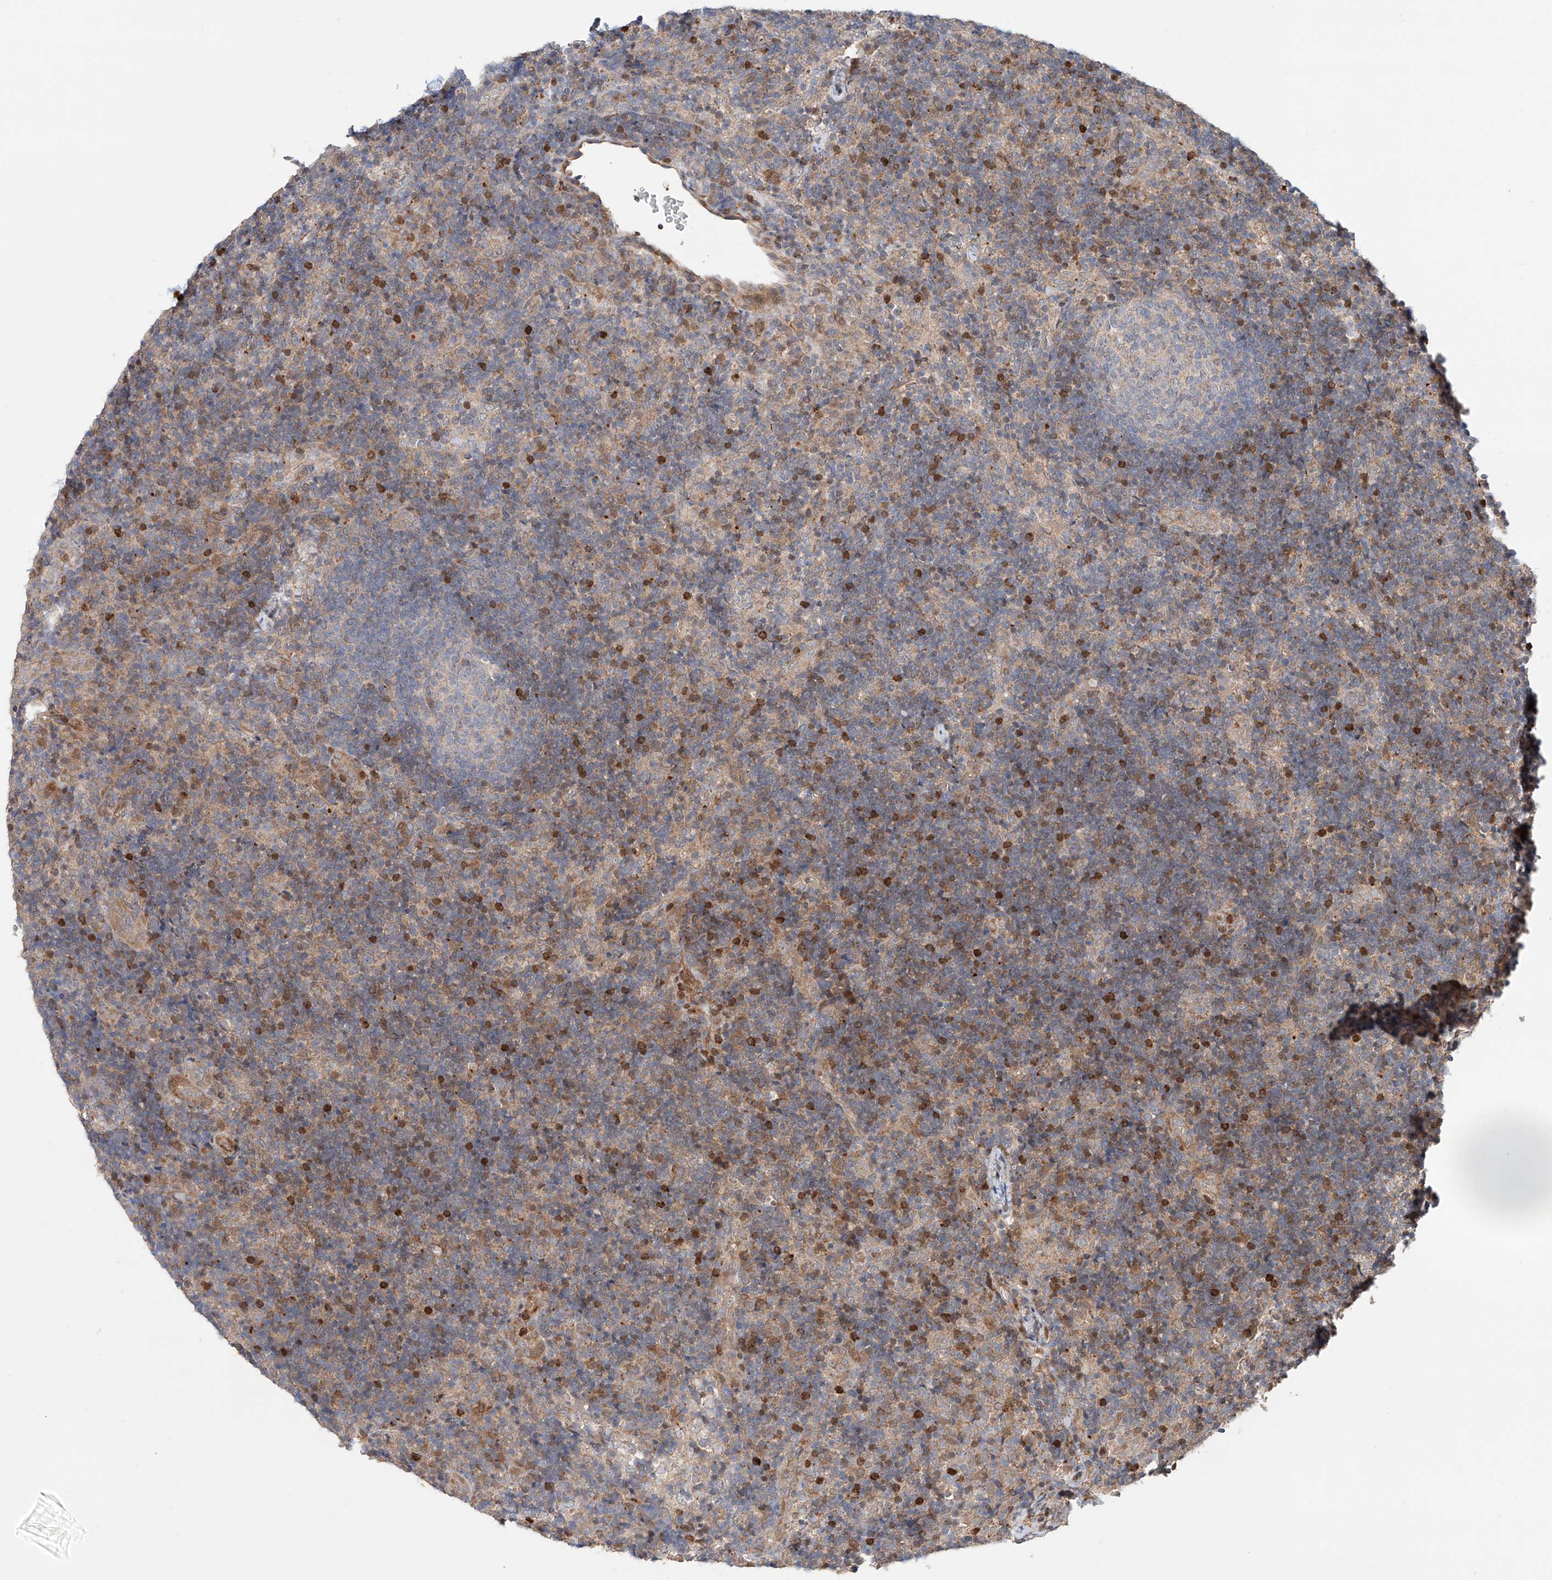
{"staining": {"intensity": "negative", "quantity": "none", "location": "none"}, "tissue": "lymph node", "cell_type": "Germinal center cells", "image_type": "normal", "snomed": [{"axis": "morphology", "description": "Normal tissue, NOS"}, {"axis": "topography", "description": "Lymph node"}], "caption": "High power microscopy micrograph of an immunohistochemistry (IHC) micrograph of unremarkable lymph node, revealing no significant expression in germinal center cells.", "gene": "IGSF22", "patient": {"sex": "female", "age": 11}}